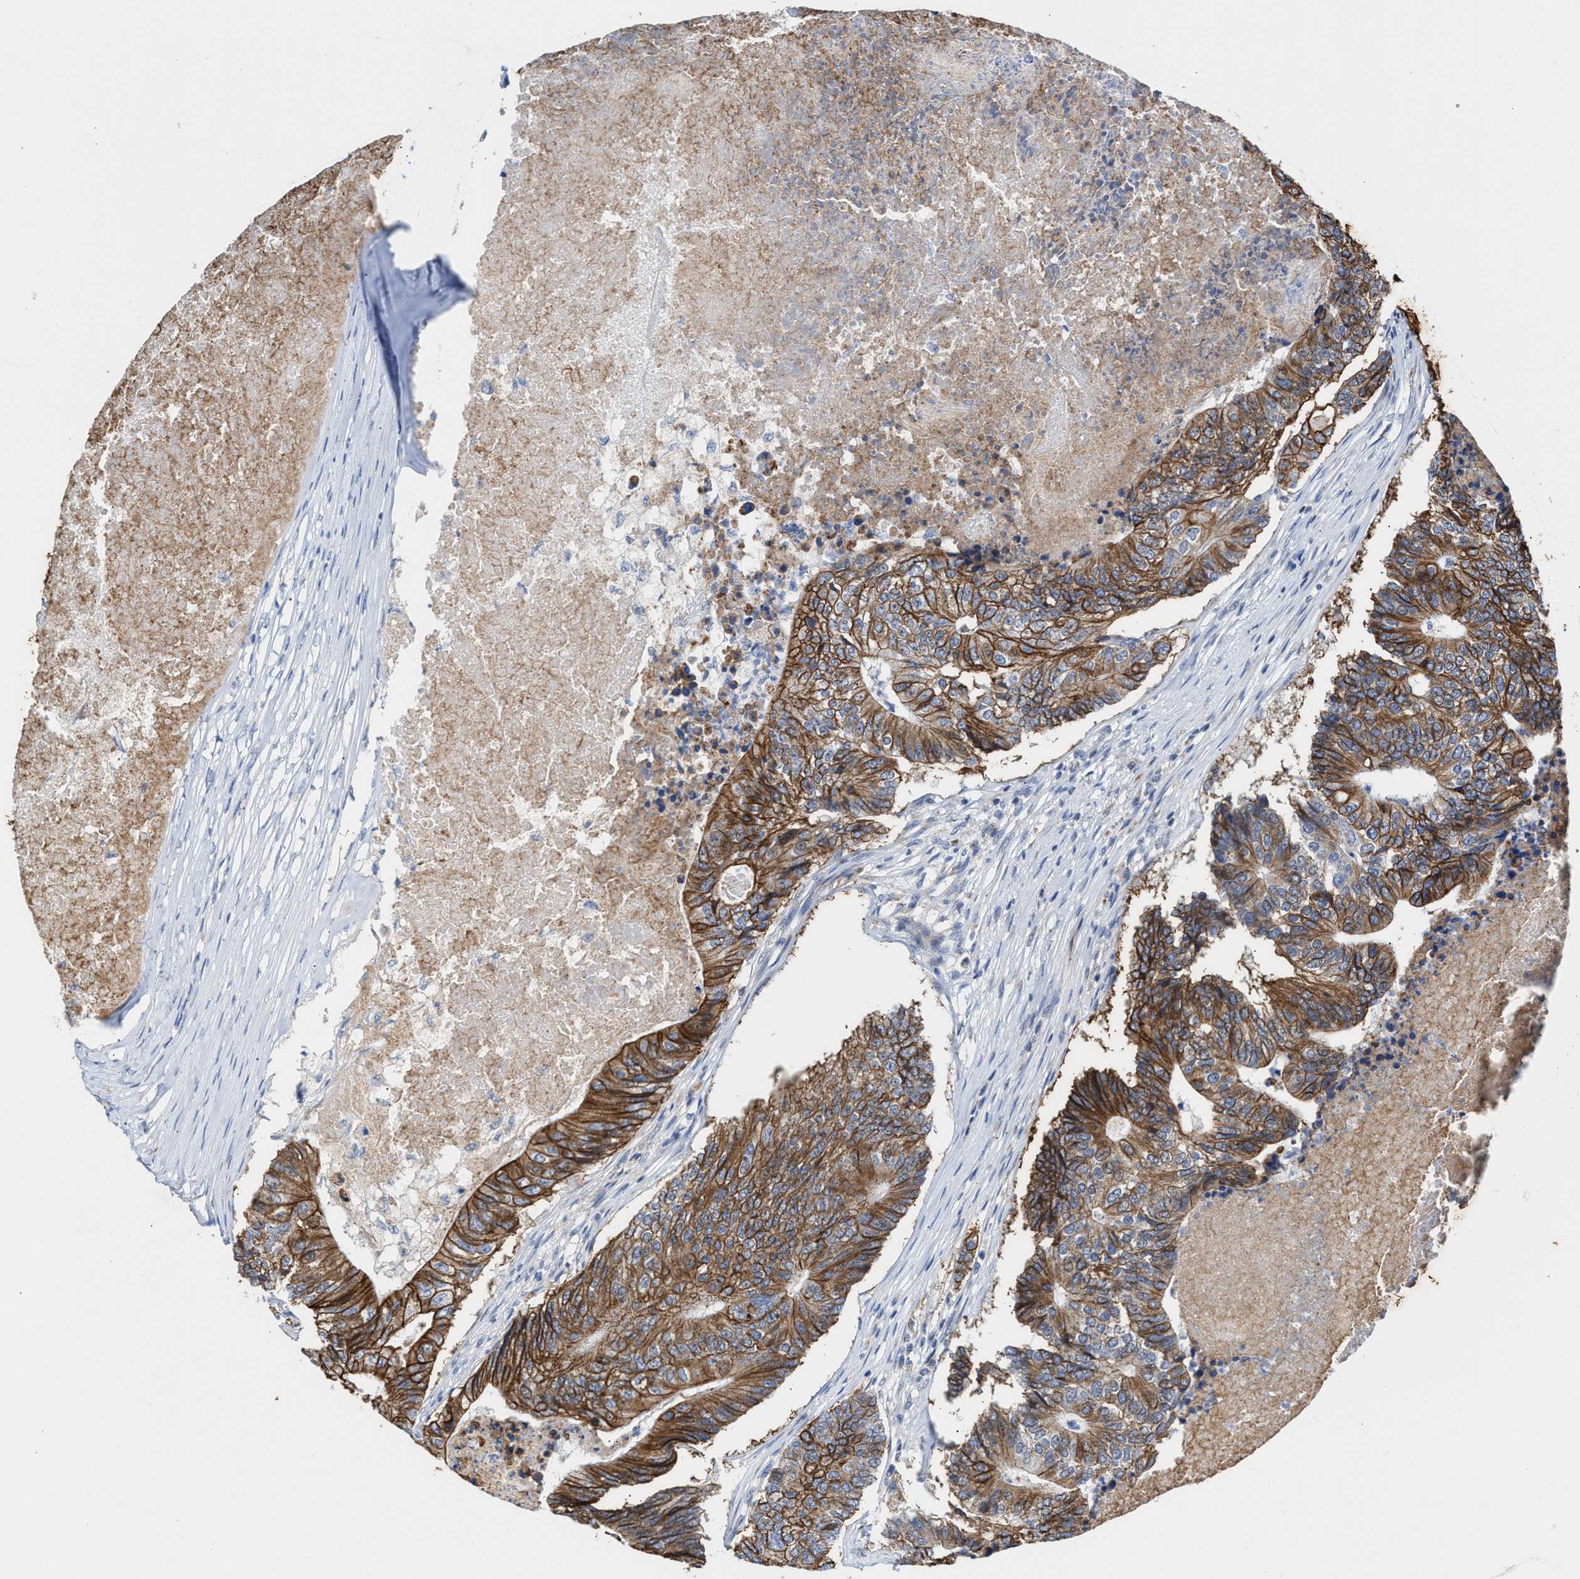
{"staining": {"intensity": "strong", "quantity": ">75%", "location": "cytoplasmic/membranous"}, "tissue": "colorectal cancer", "cell_type": "Tumor cells", "image_type": "cancer", "snomed": [{"axis": "morphology", "description": "Adenocarcinoma, NOS"}, {"axis": "topography", "description": "Colon"}], "caption": "DAB immunohistochemical staining of human colorectal cancer (adenocarcinoma) exhibits strong cytoplasmic/membranous protein positivity in about >75% of tumor cells. (DAB (3,3'-diaminobenzidine) IHC with brightfield microscopy, high magnification).", "gene": "JAG1", "patient": {"sex": "female", "age": 67}}